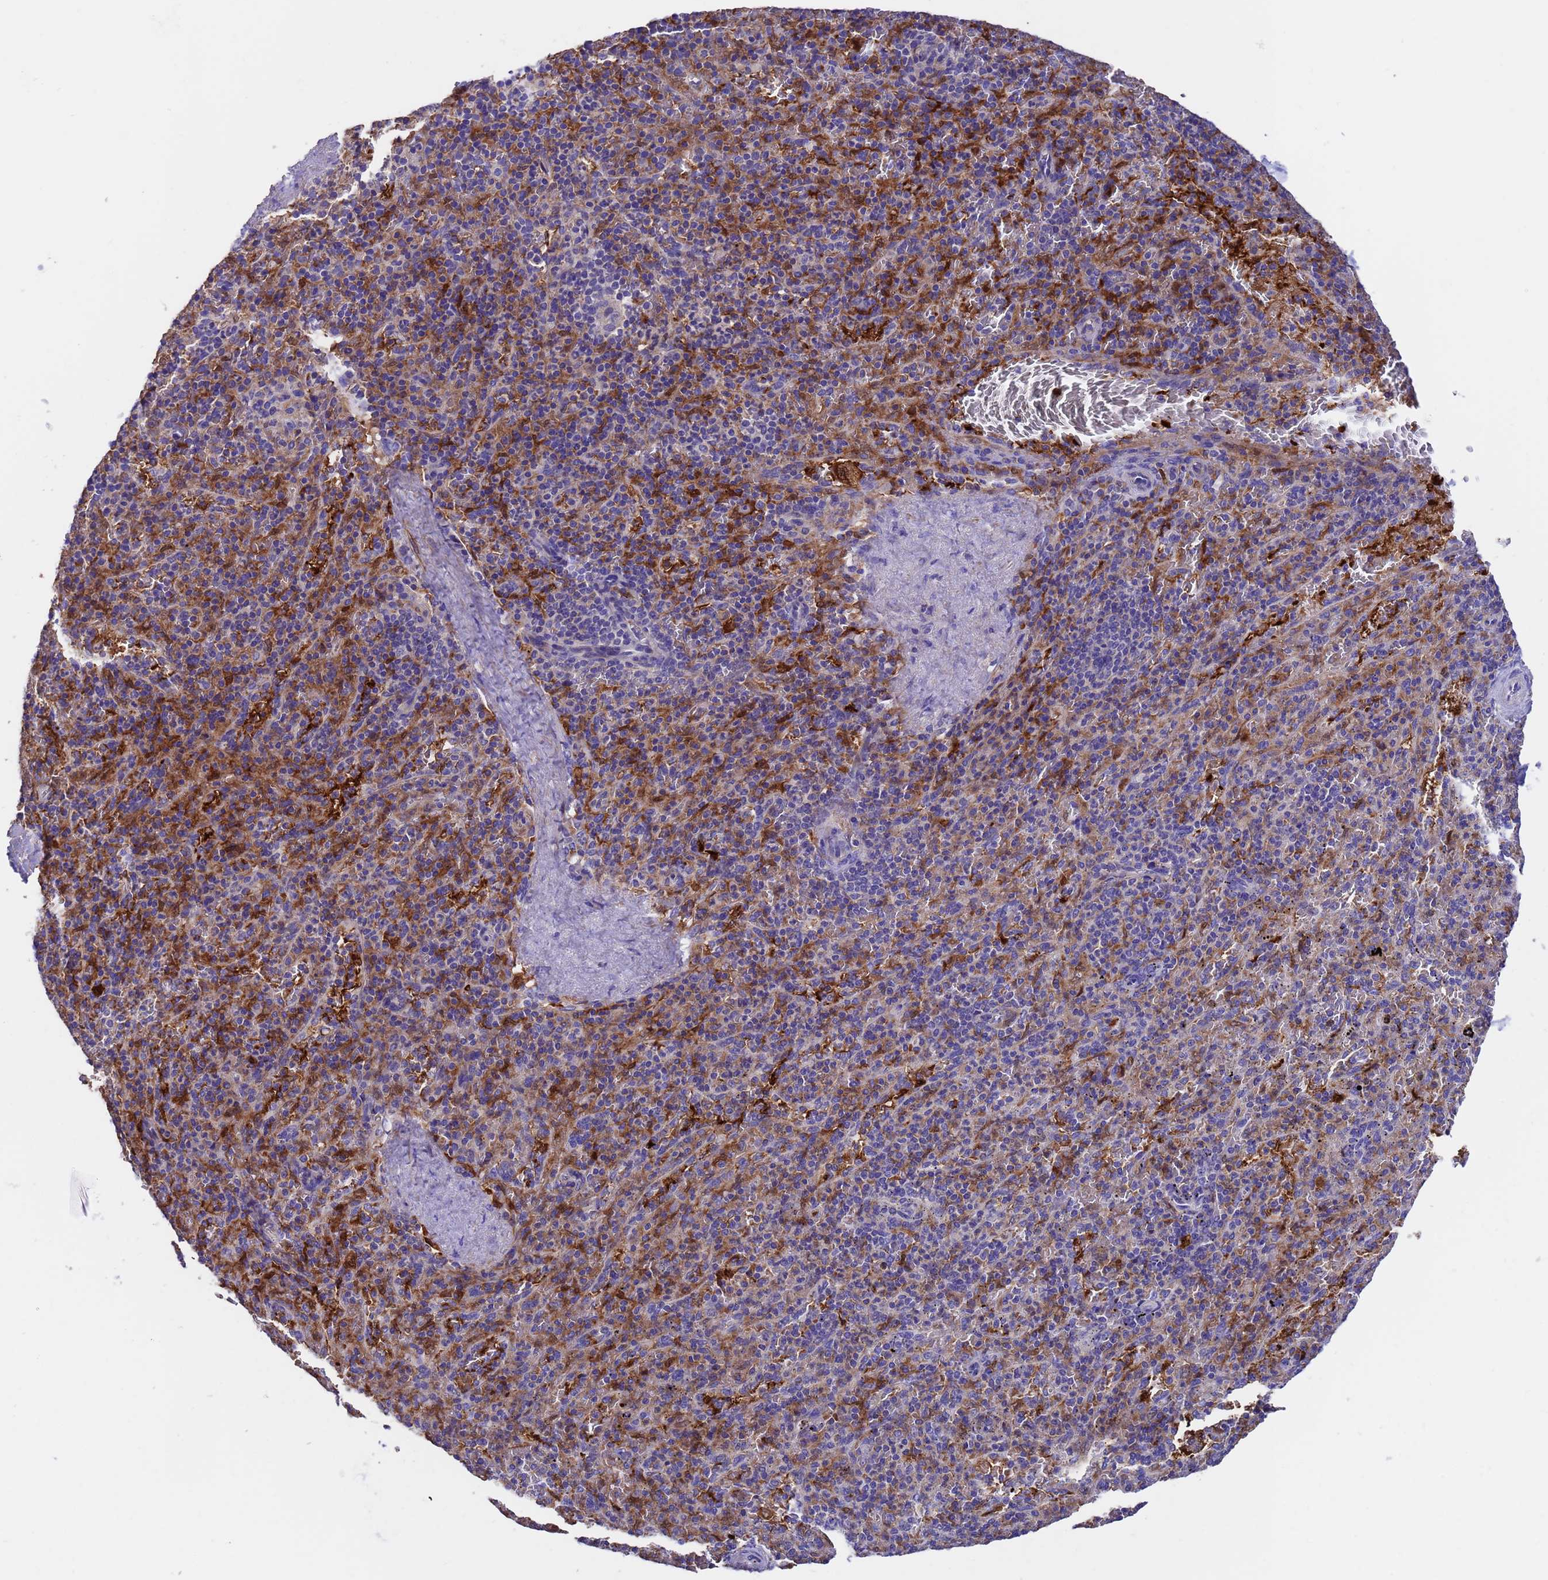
{"staining": {"intensity": "negative", "quantity": "none", "location": "none"}, "tissue": "spleen", "cell_type": "Cells in red pulp", "image_type": "normal", "snomed": [{"axis": "morphology", "description": "Normal tissue, NOS"}, {"axis": "topography", "description": "Spleen"}], "caption": "The photomicrograph exhibits no staining of cells in red pulp in unremarkable spleen. (Immunohistochemistry, brightfield microscopy, high magnification).", "gene": "ELP6", "patient": {"sex": "male", "age": 82}}